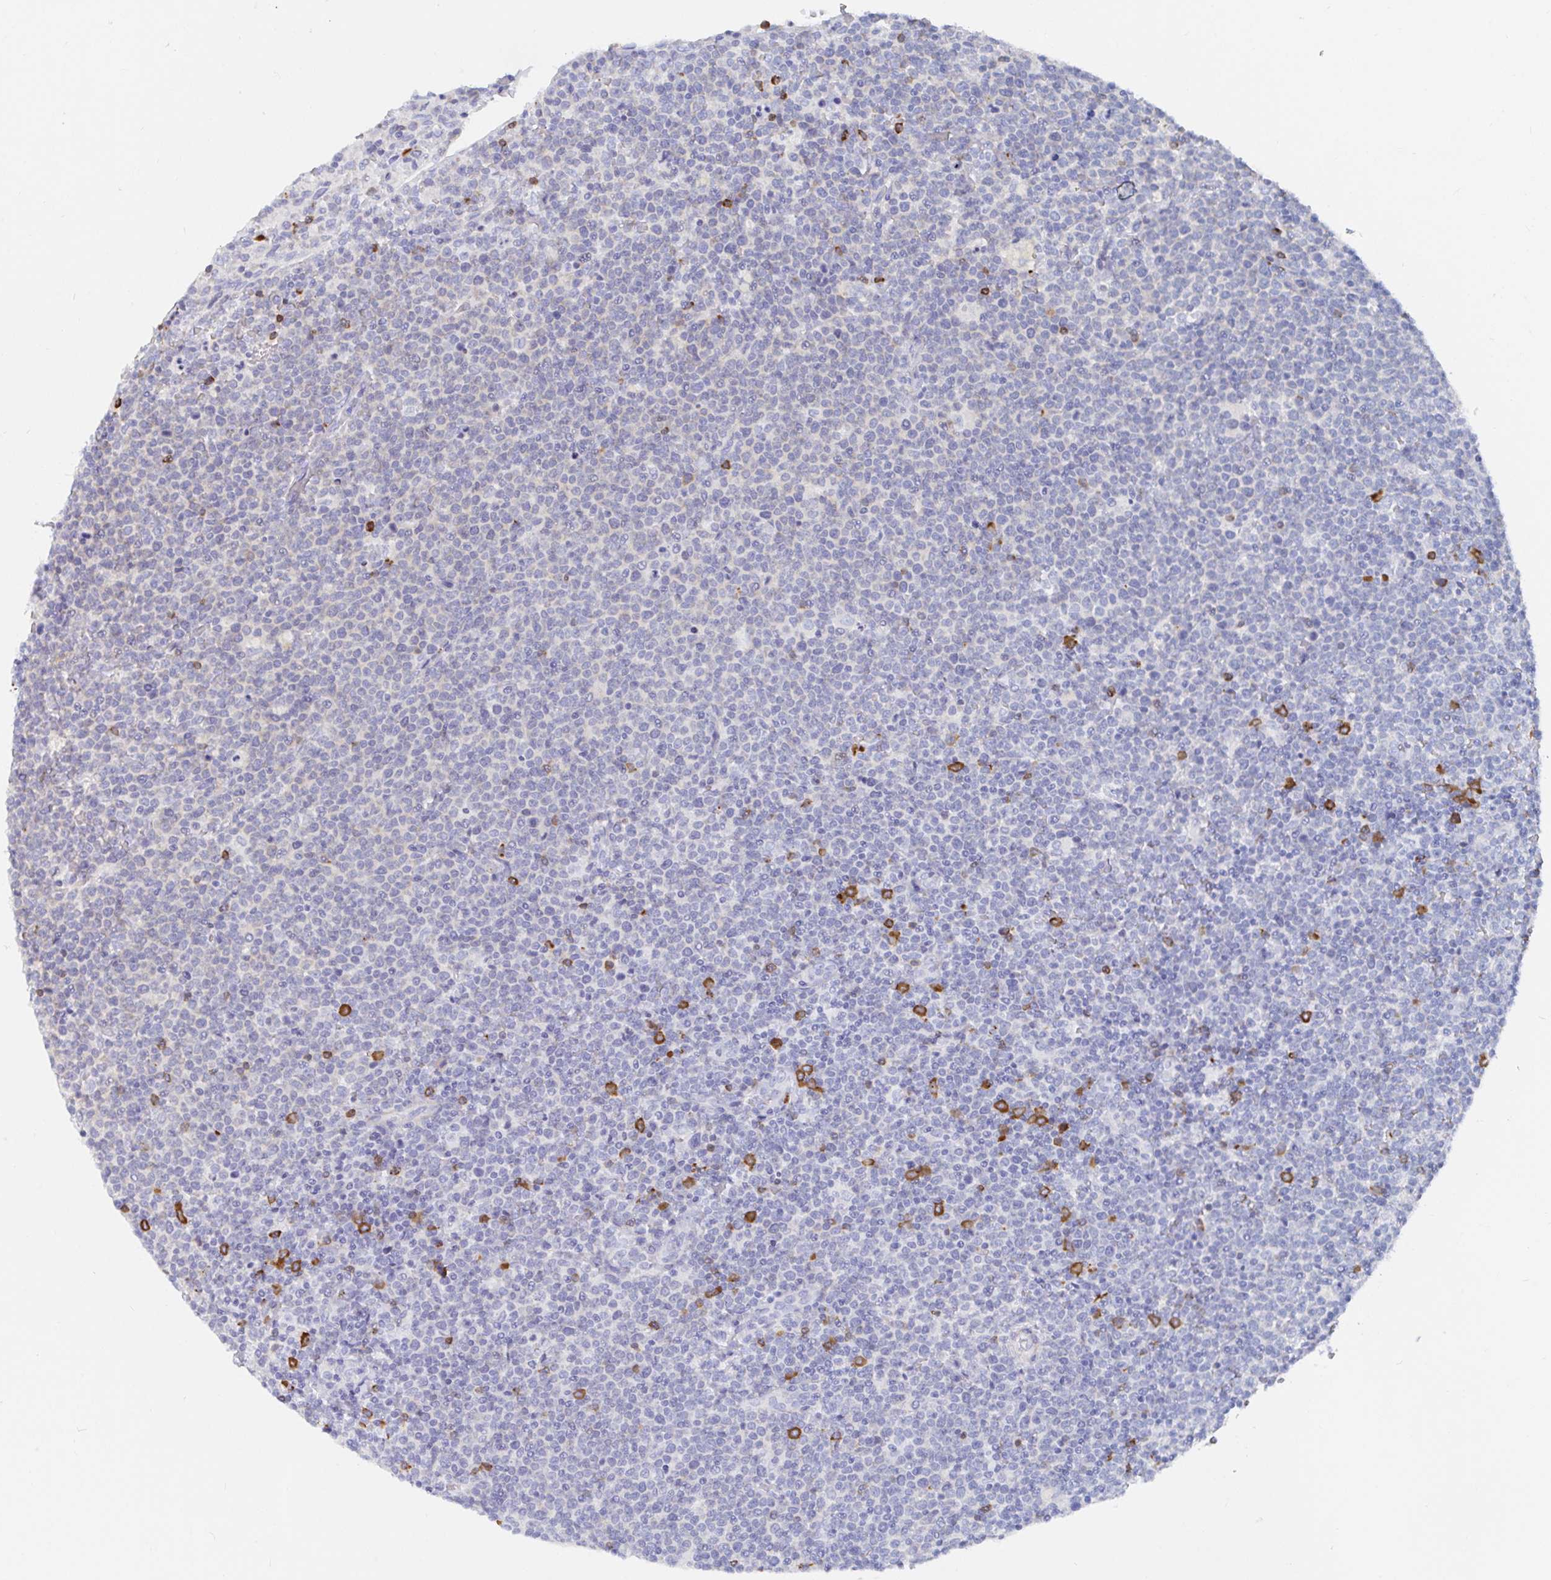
{"staining": {"intensity": "negative", "quantity": "none", "location": "none"}, "tissue": "lymphoma", "cell_type": "Tumor cells", "image_type": "cancer", "snomed": [{"axis": "morphology", "description": "Malignant lymphoma, non-Hodgkin's type, High grade"}, {"axis": "topography", "description": "Lymph node"}], "caption": "The photomicrograph reveals no significant expression in tumor cells of high-grade malignant lymphoma, non-Hodgkin's type.", "gene": "PACSIN1", "patient": {"sex": "male", "age": 61}}